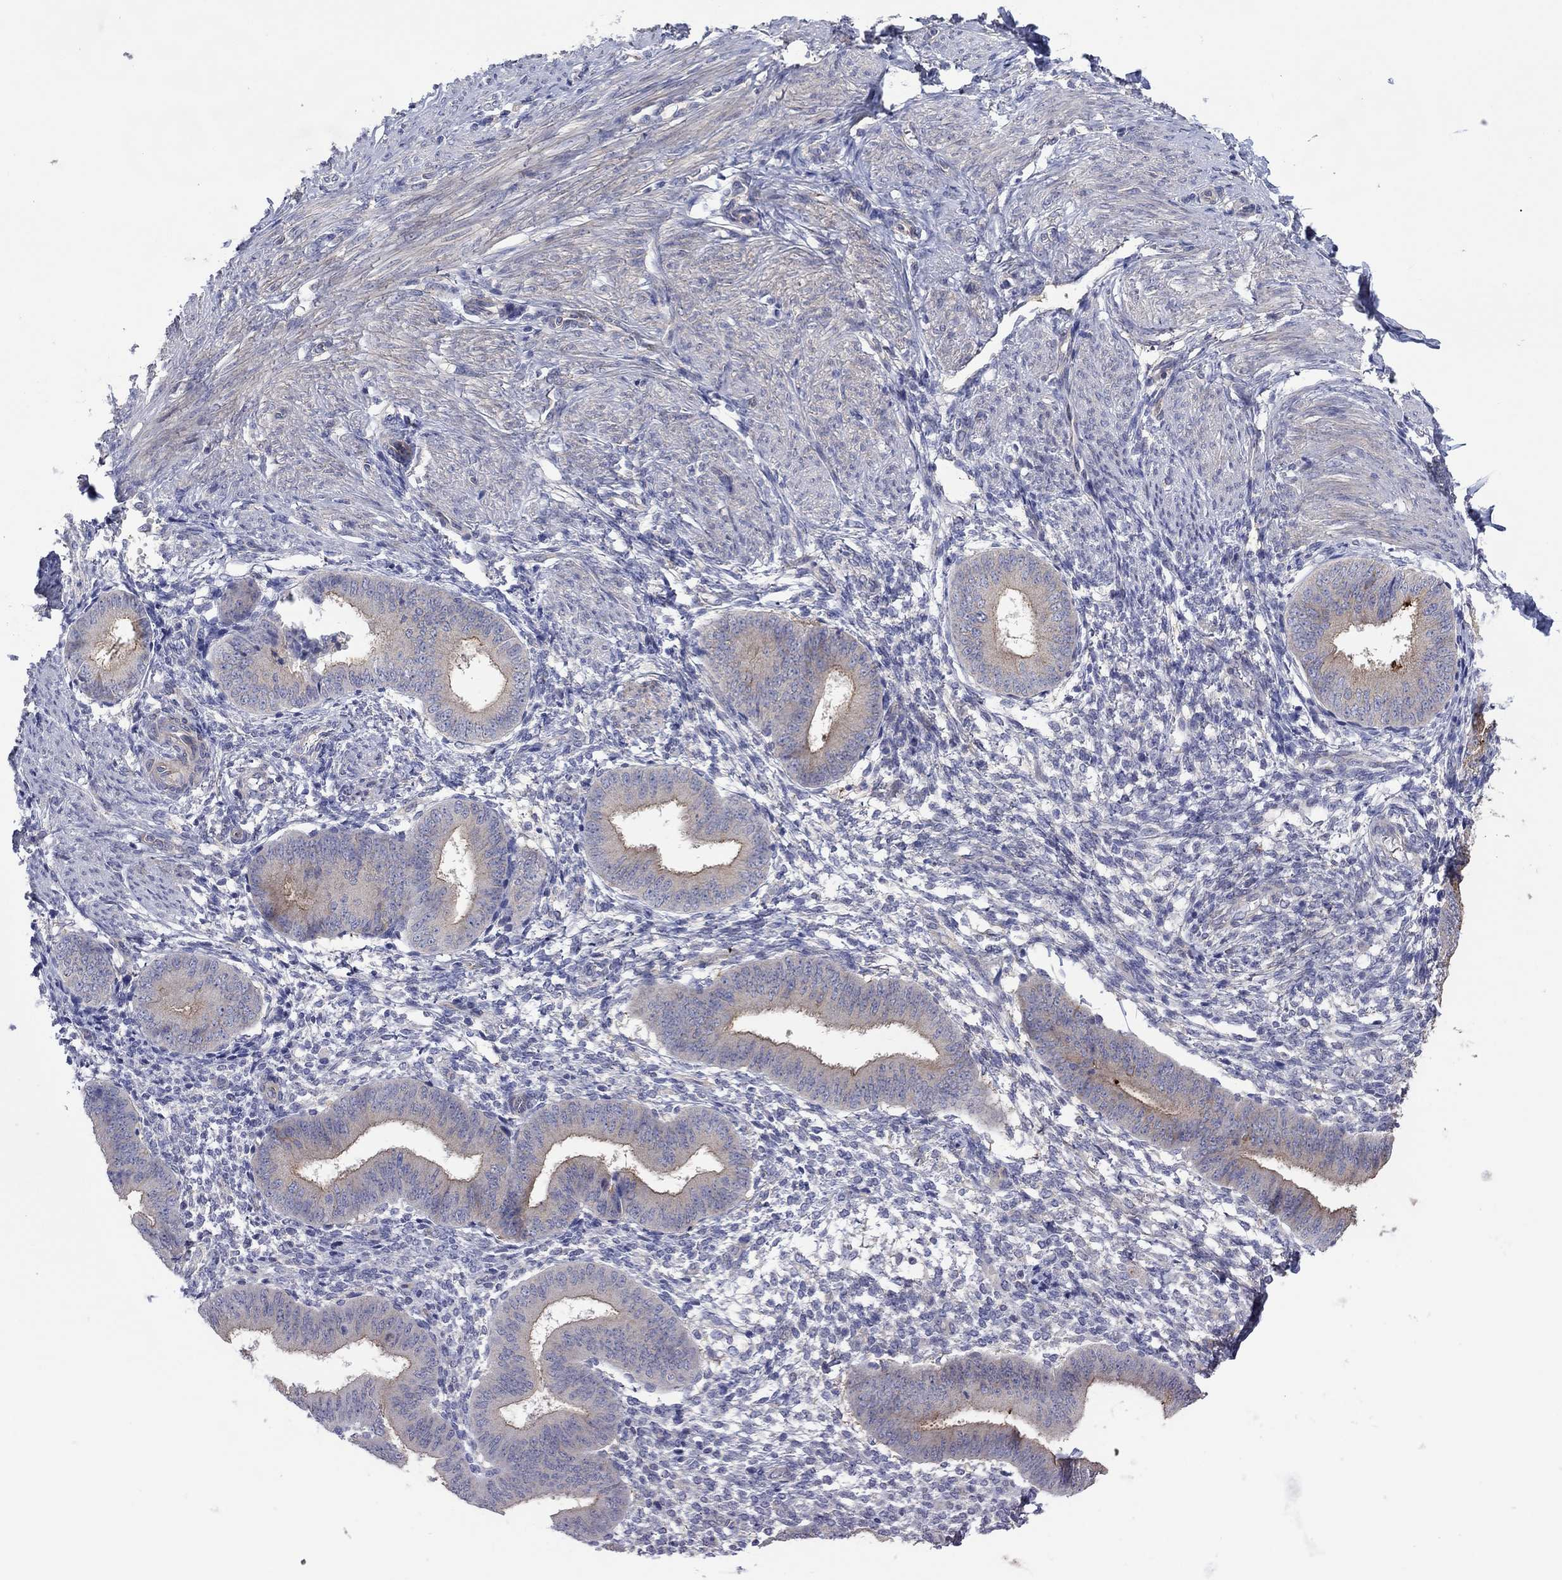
{"staining": {"intensity": "negative", "quantity": "none", "location": "none"}, "tissue": "endometrium", "cell_type": "Cells in endometrial stroma", "image_type": "normal", "snomed": [{"axis": "morphology", "description": "Normal tissue, NOS"}, {"axis": "topography", "description": "Endometrium"}], "caption": "Cells in endometrial stroma are negative for brown protein staining in unremarkable endometrium. The staining is performed using DAB brown chromogen with nuclei counter-stained in using hematoxylin.", "gene": "TPRN", "patient": {"sex": "female", "age": 47}}